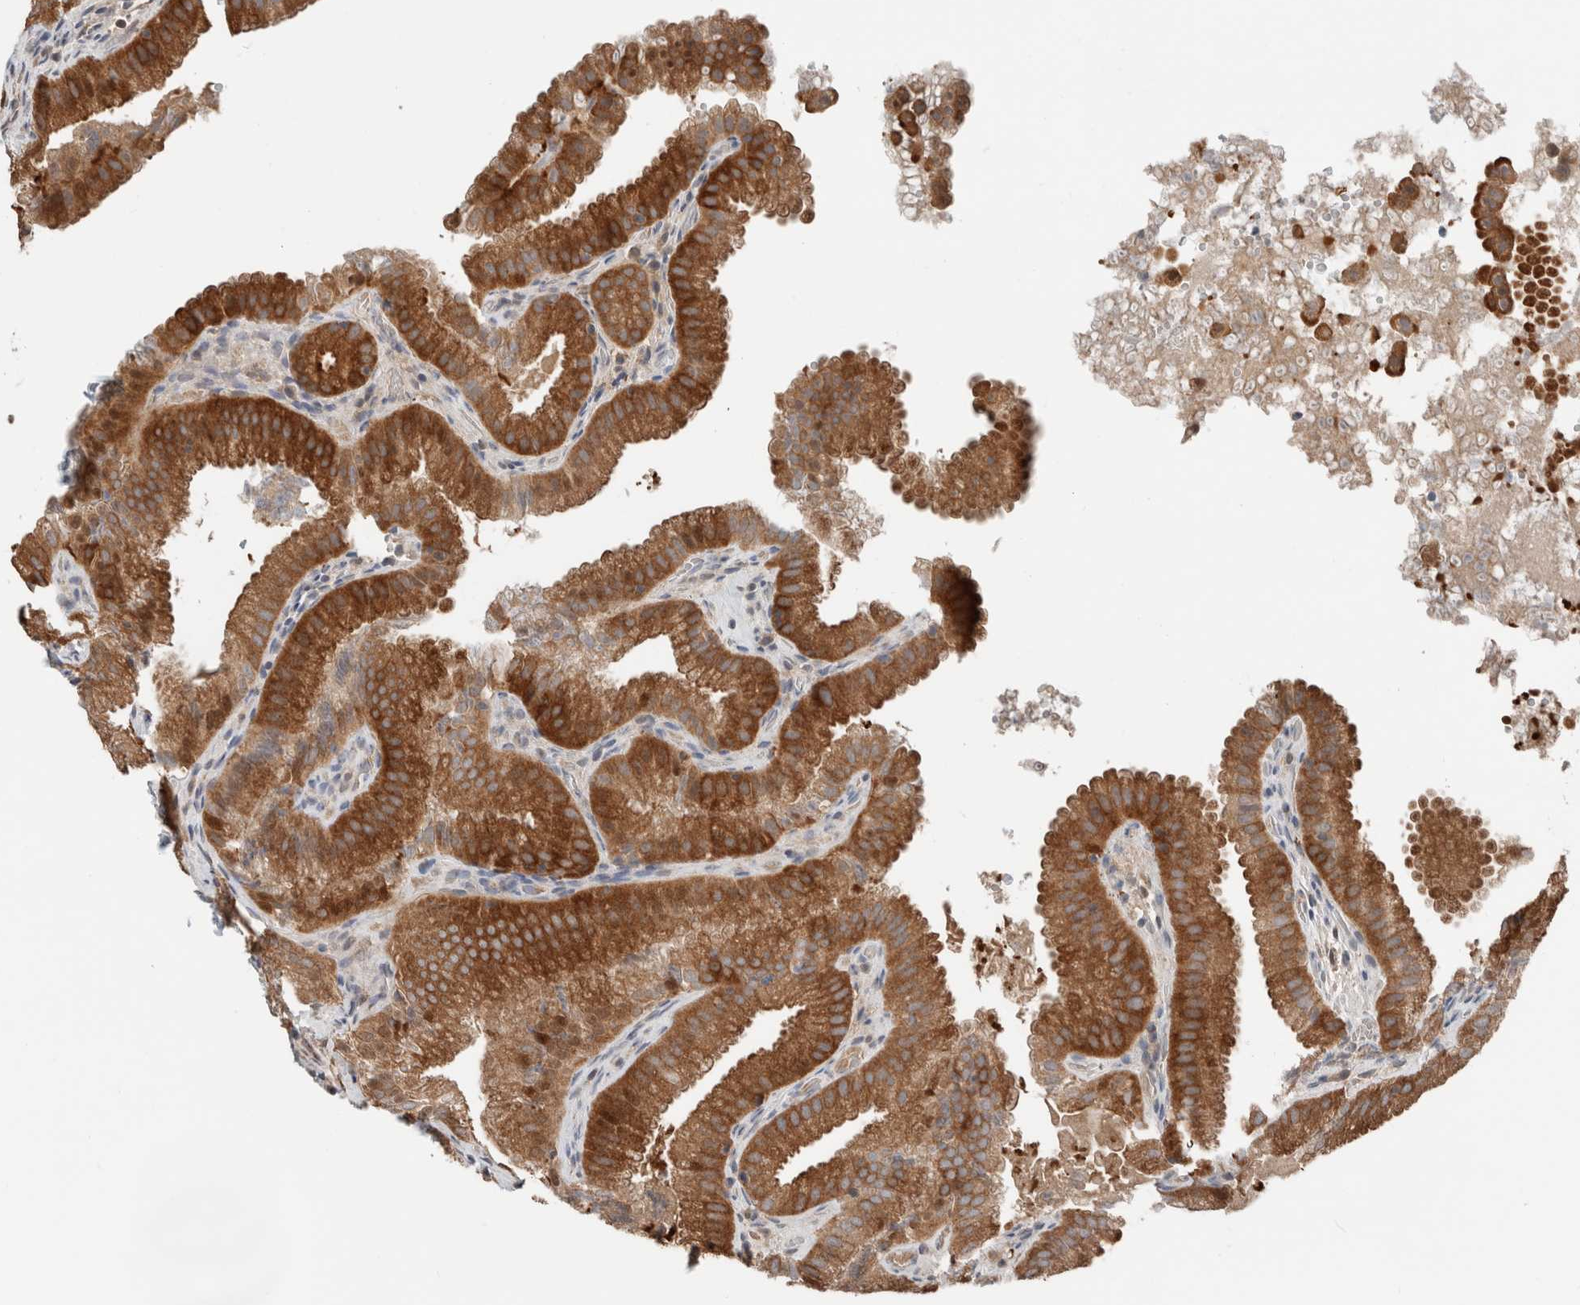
{"staining": {"intensity": "strong", "quantity": ">75%", "location": "cytoplasmic/membranous,nuclear"}, "tissue": "gallbladder", "cell_type": "Glandular cells", "image_type": "normal", "snomed": [{"axis": "morphology", "description": "Normal tissue, NOS"}, {"axis": "topography", "description": "Gallbladder"}], "caption": "DAB (3,3'-diaminobenzidine) immunohistochemical staining of normal human gallbladder exhibits strong cytoplasmic/membranous,nuclear protein staining in approximately >75% of glandular cells.", "gene": "XPNPEP1", "patient": {"sex": "female", "age": 30}}